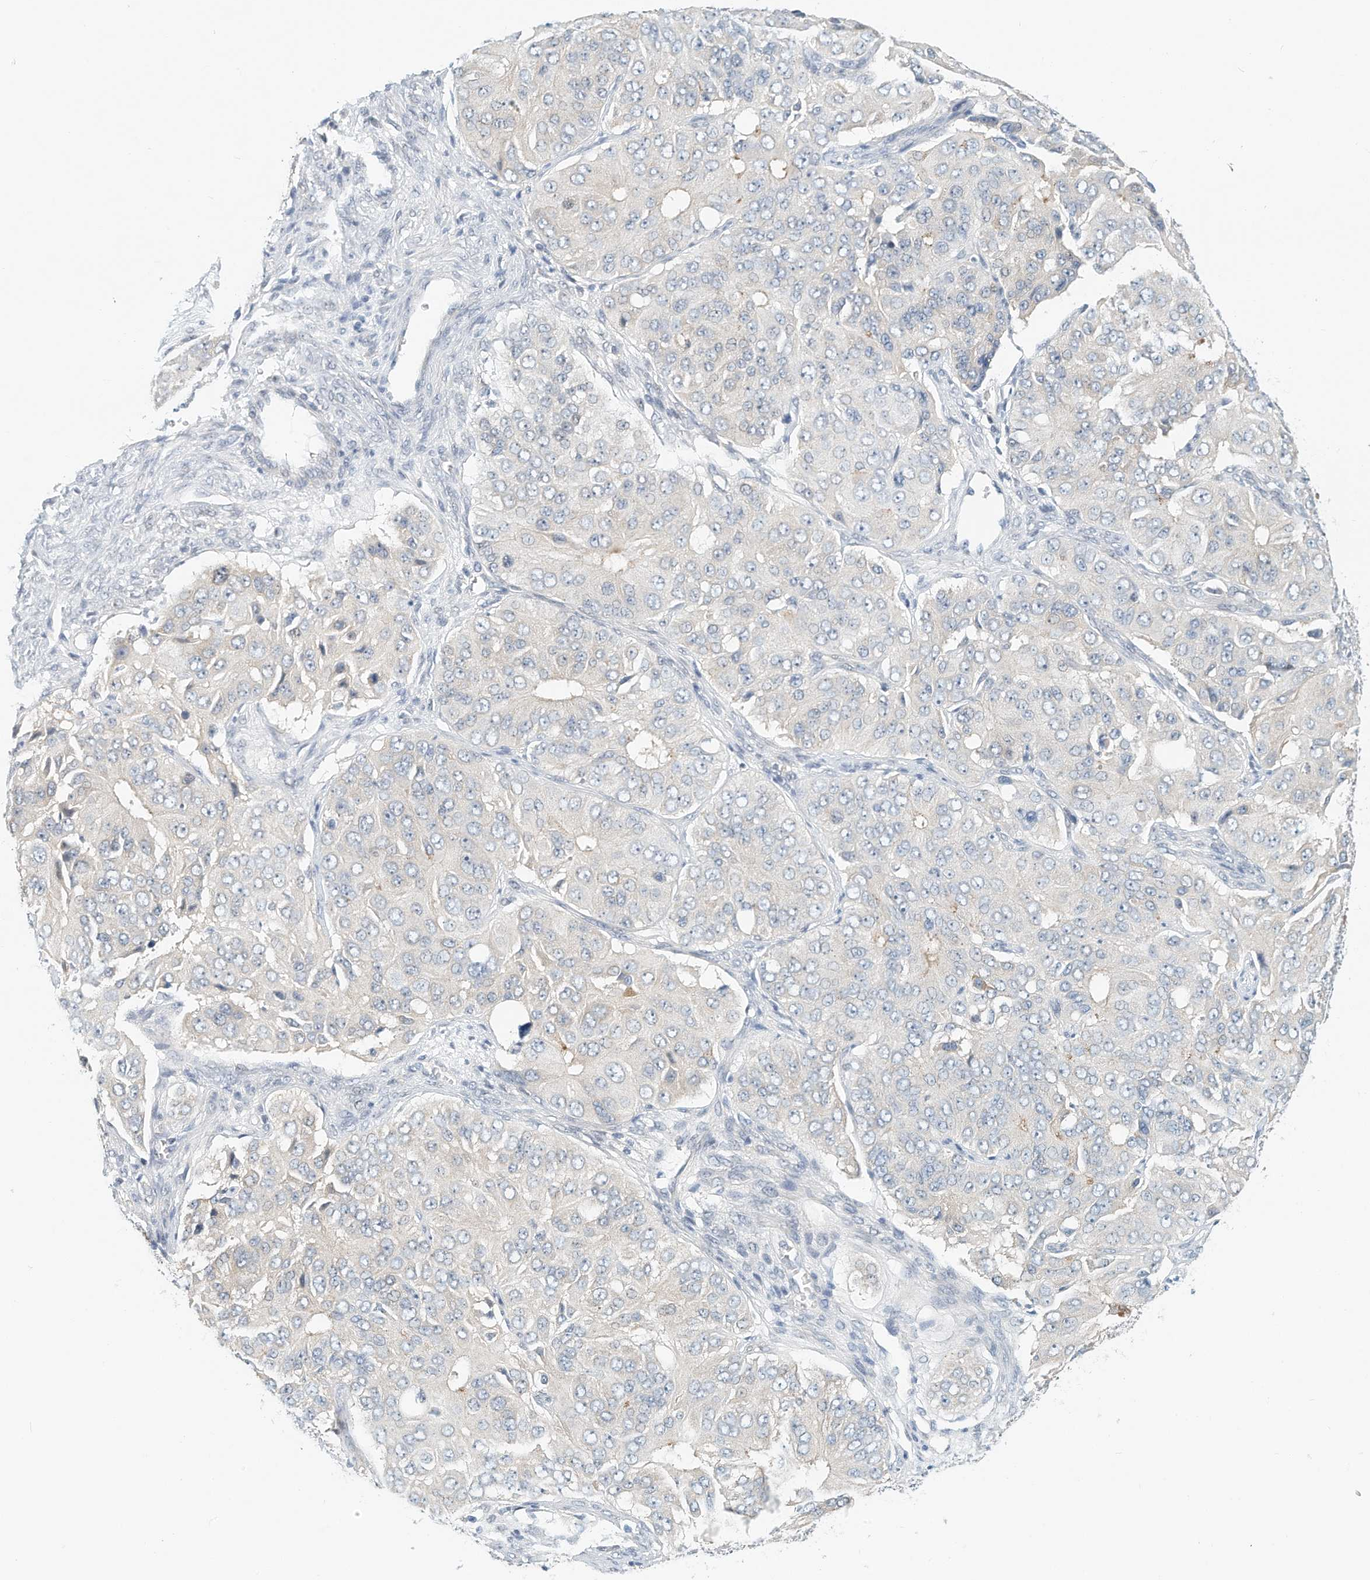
{"staining": {"intensity": "negative", "quantity": "none", "location": "none"}, "tissue": "ovarian cancer", "cell_type": "Tumor cells", "image_type": "cancer", "snomed": [{"axis": "morphology", "description": "Carcinoma, endometroid"}, {"axis": "topography", "description": "Ovary"}], "caption": "Tumor cells are negative for brown protein staining in ovarian cancer.", "gene": "ARHGAP28", "patient": {"sex": "female", "age": 51}}